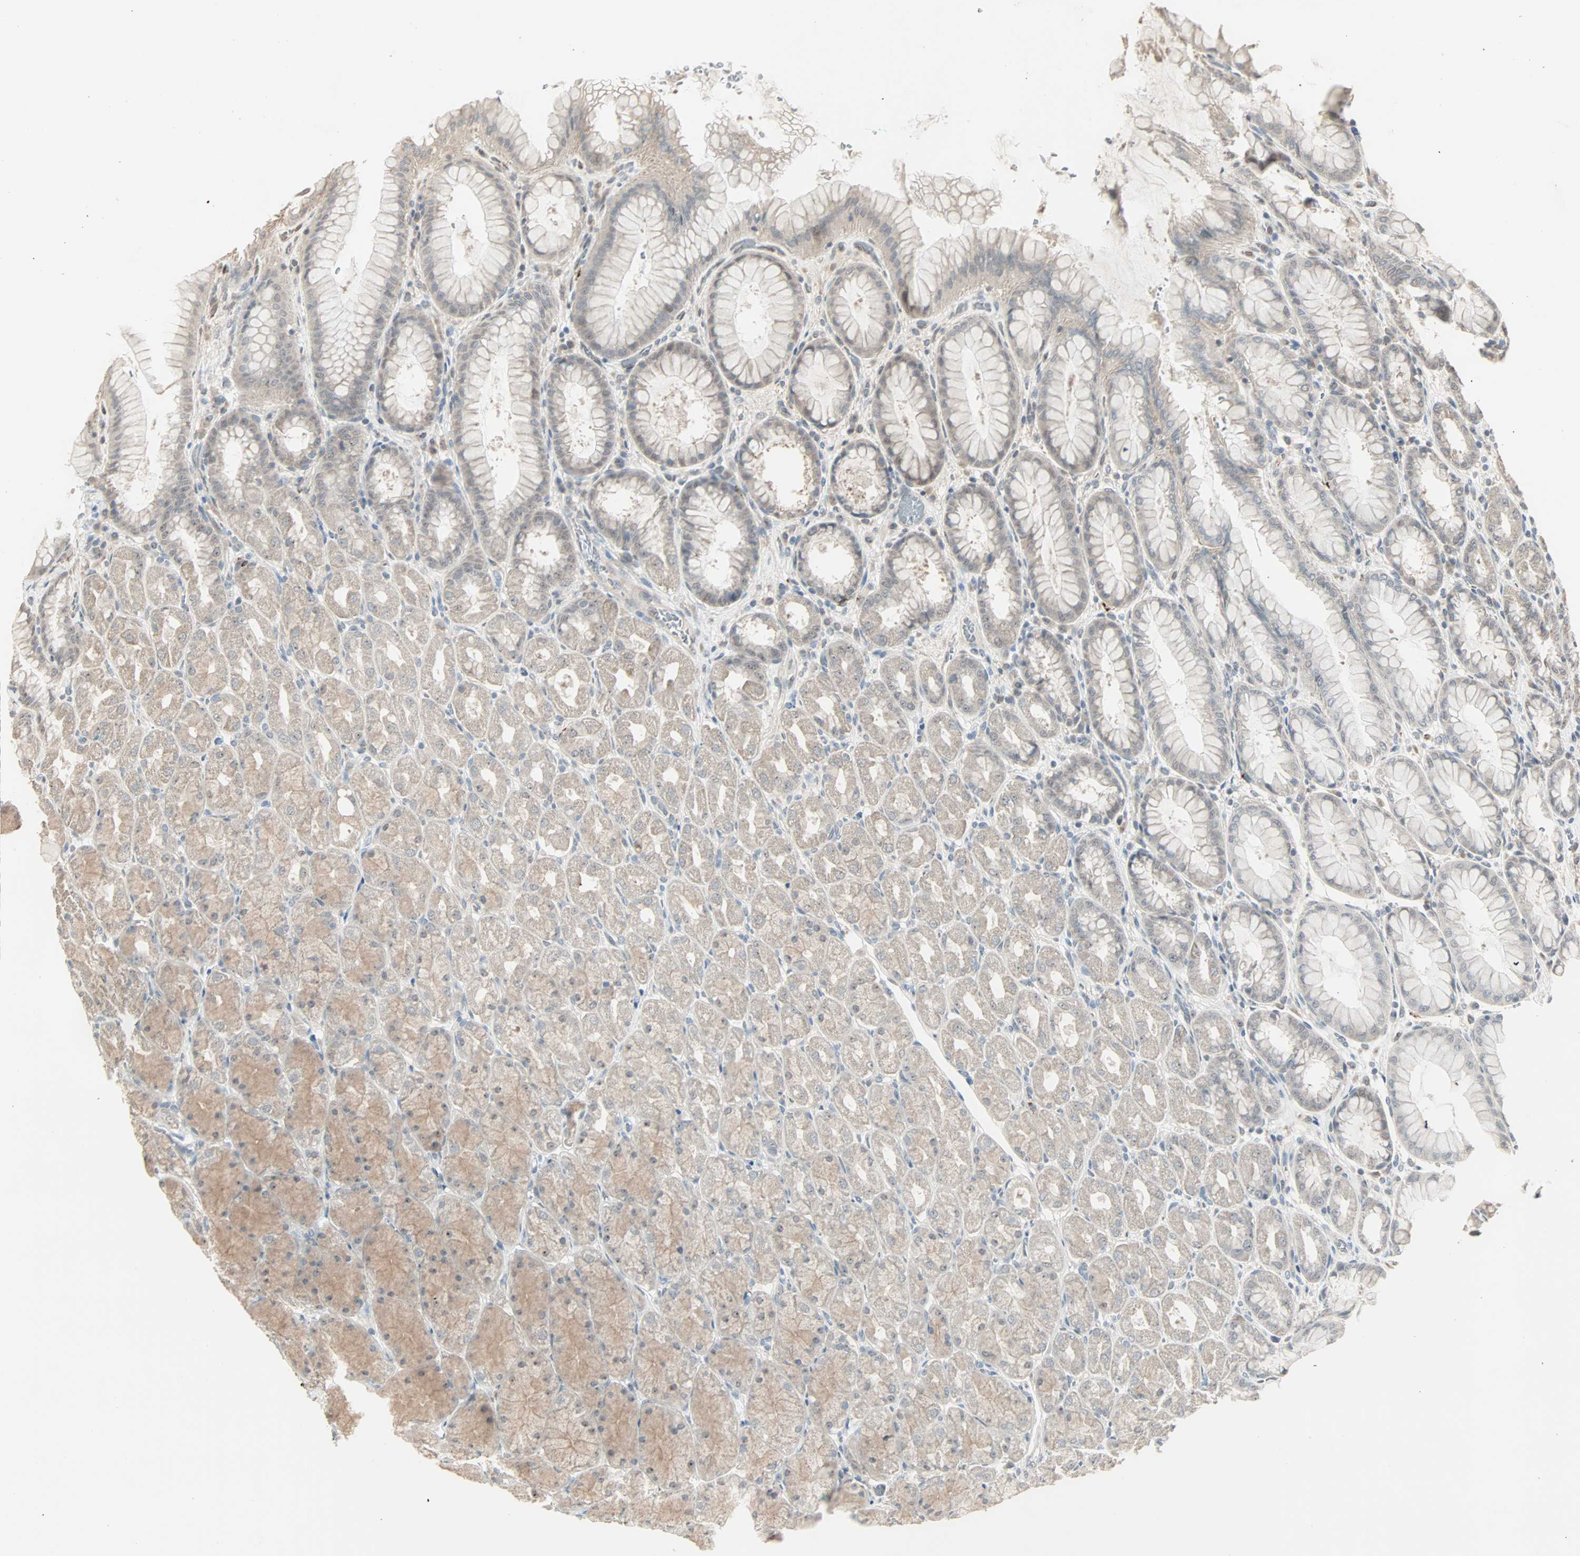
{"staining": {"intensity": "weak", "quantity": ">75%", "location": "cytoplasmic/membranous"}, "tissue": "stomach", "cell_type": "Glandular cells", "image_type": "normal", "snomed": [{"axis": "morphology", "description": "Normal tissue, NOS"}, {"axis": "topography", "description": "Stomach, upper"}], "caption": "Protein analysis of benign stomach displays weak cytoplasmic/membranous expression in approximately >75% of glandular cells. Using DAB (brown) and hematoxylin (blue) stains, captured at high magnification using brightfield microscopy.", "gene": "KDM4A", "patient": {"sex": "female", "age": 56}}